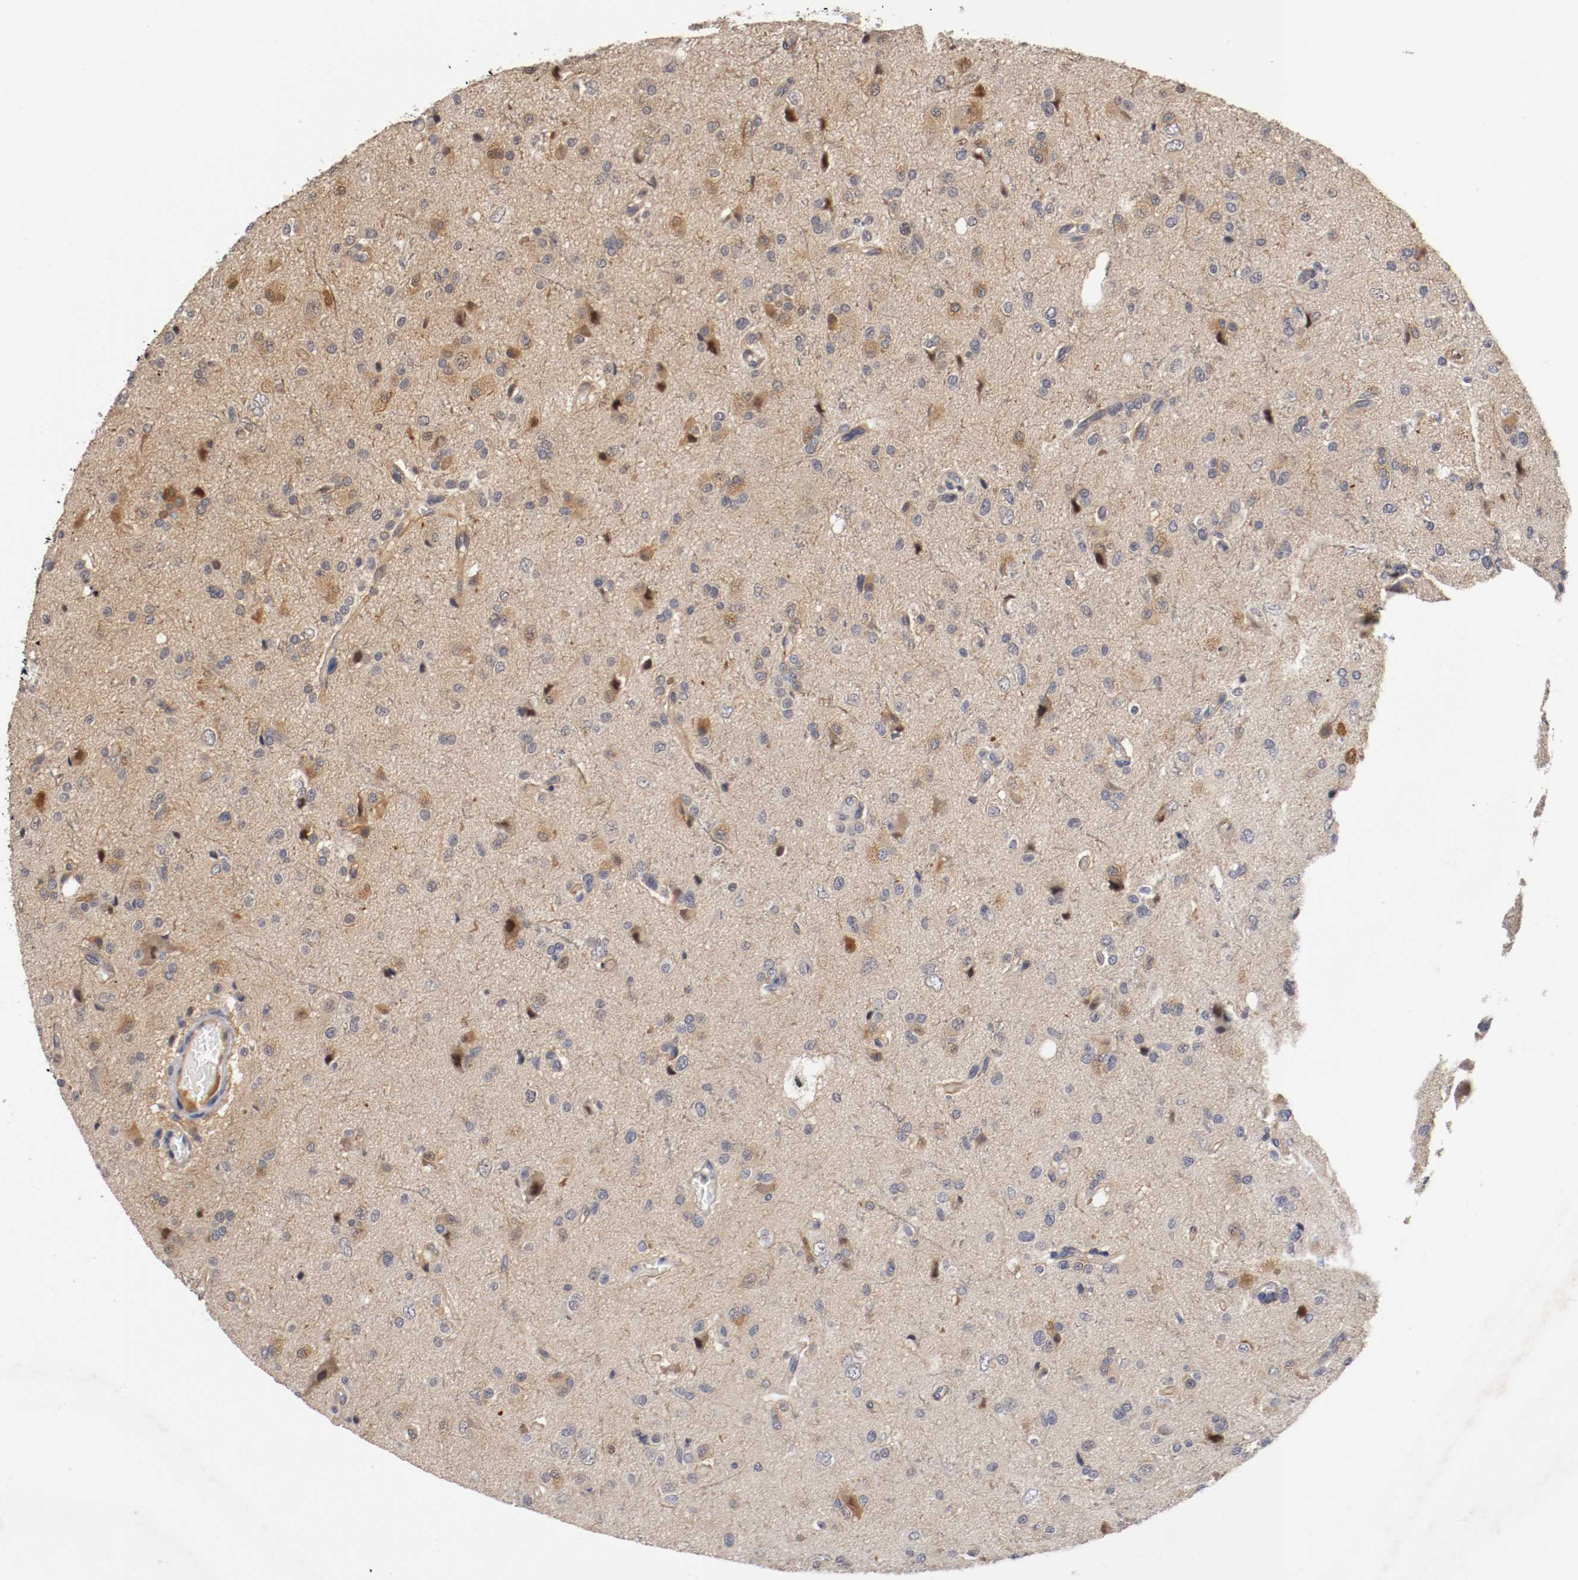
{"staining": {"intensity": "moderate", "quantity": "<25%", "location": "cytoplasmic/membranous,nuclear"}, "tissue": "glioma", "cell_type": "Tumor cells", "image_type": "cancer", "snomed": [{"axis": "morphology", "description": "Glioma, malignant, High grade"}, {"axis": "topography", "description": "Brain"}], "caption": "The micrograph displays a brown stain indicating the presence of a protein in the cytoplasmic/membranous and nuclear of tumor cells in malignant glioma (high-grade).", "gene": "RBM23", "patient": {"sex": "male", "age": 47}}